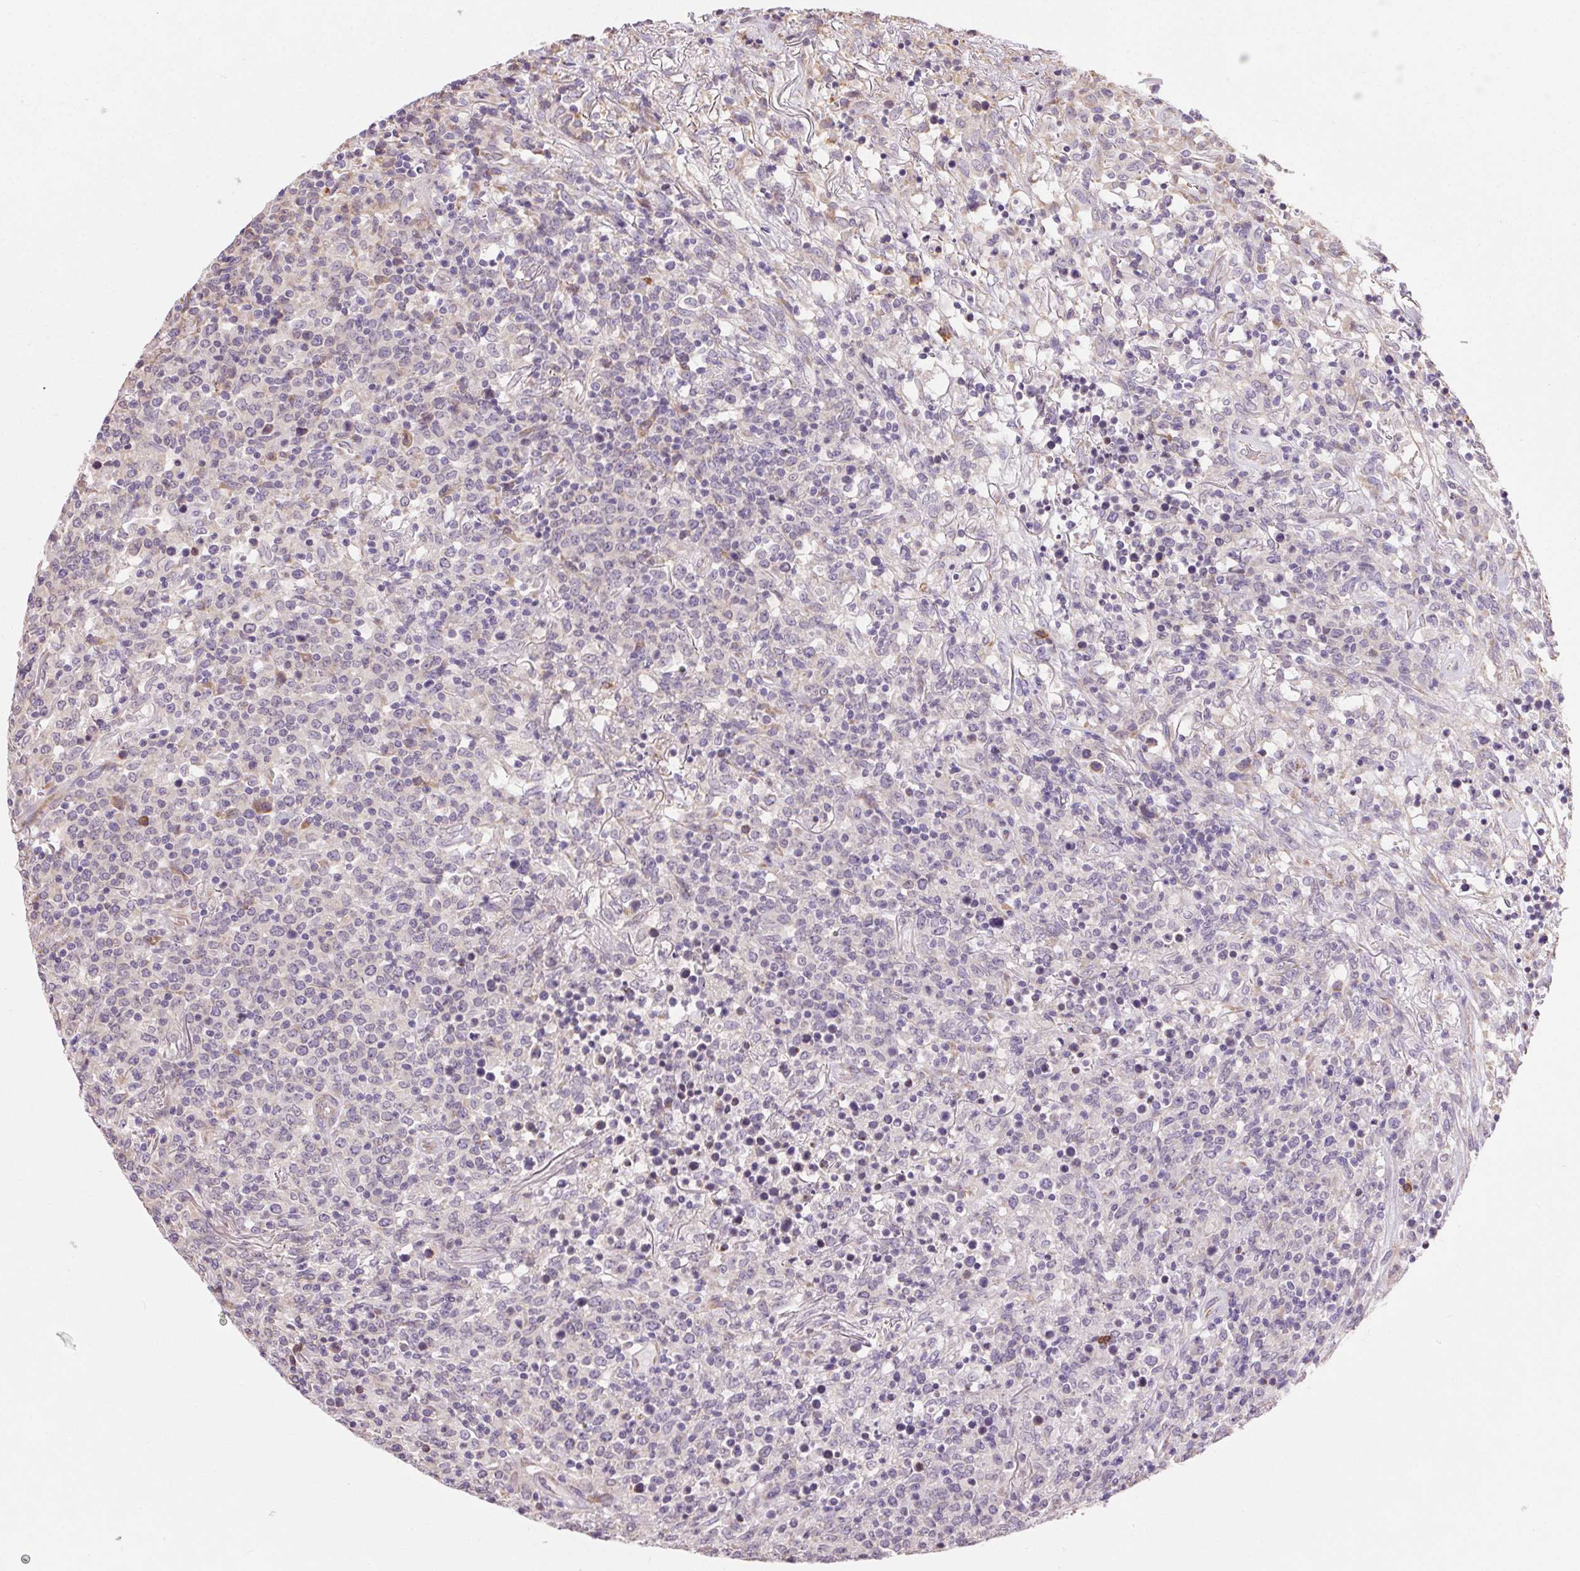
{"staining": {"intensity": "negative", "quantity": "none", "location": "none"}, "tissue": "lymphoma", "cell_type": "Tumor cells", "image_type": "cancer", "snomed": [{"axis": "morphology", "description": "Malignant lymphoma, non-Hodgkin's type, High grade"}, {"axis": "topography", "description": "Lung"}], "caption": "DAB (3,3'-diaminobenzidine) immunohistochemical staining of lymphoma exhibits no significant positivity in tumor cells.", "gene": "SNX31", "patient": {"sex": "male", "age": 79}}